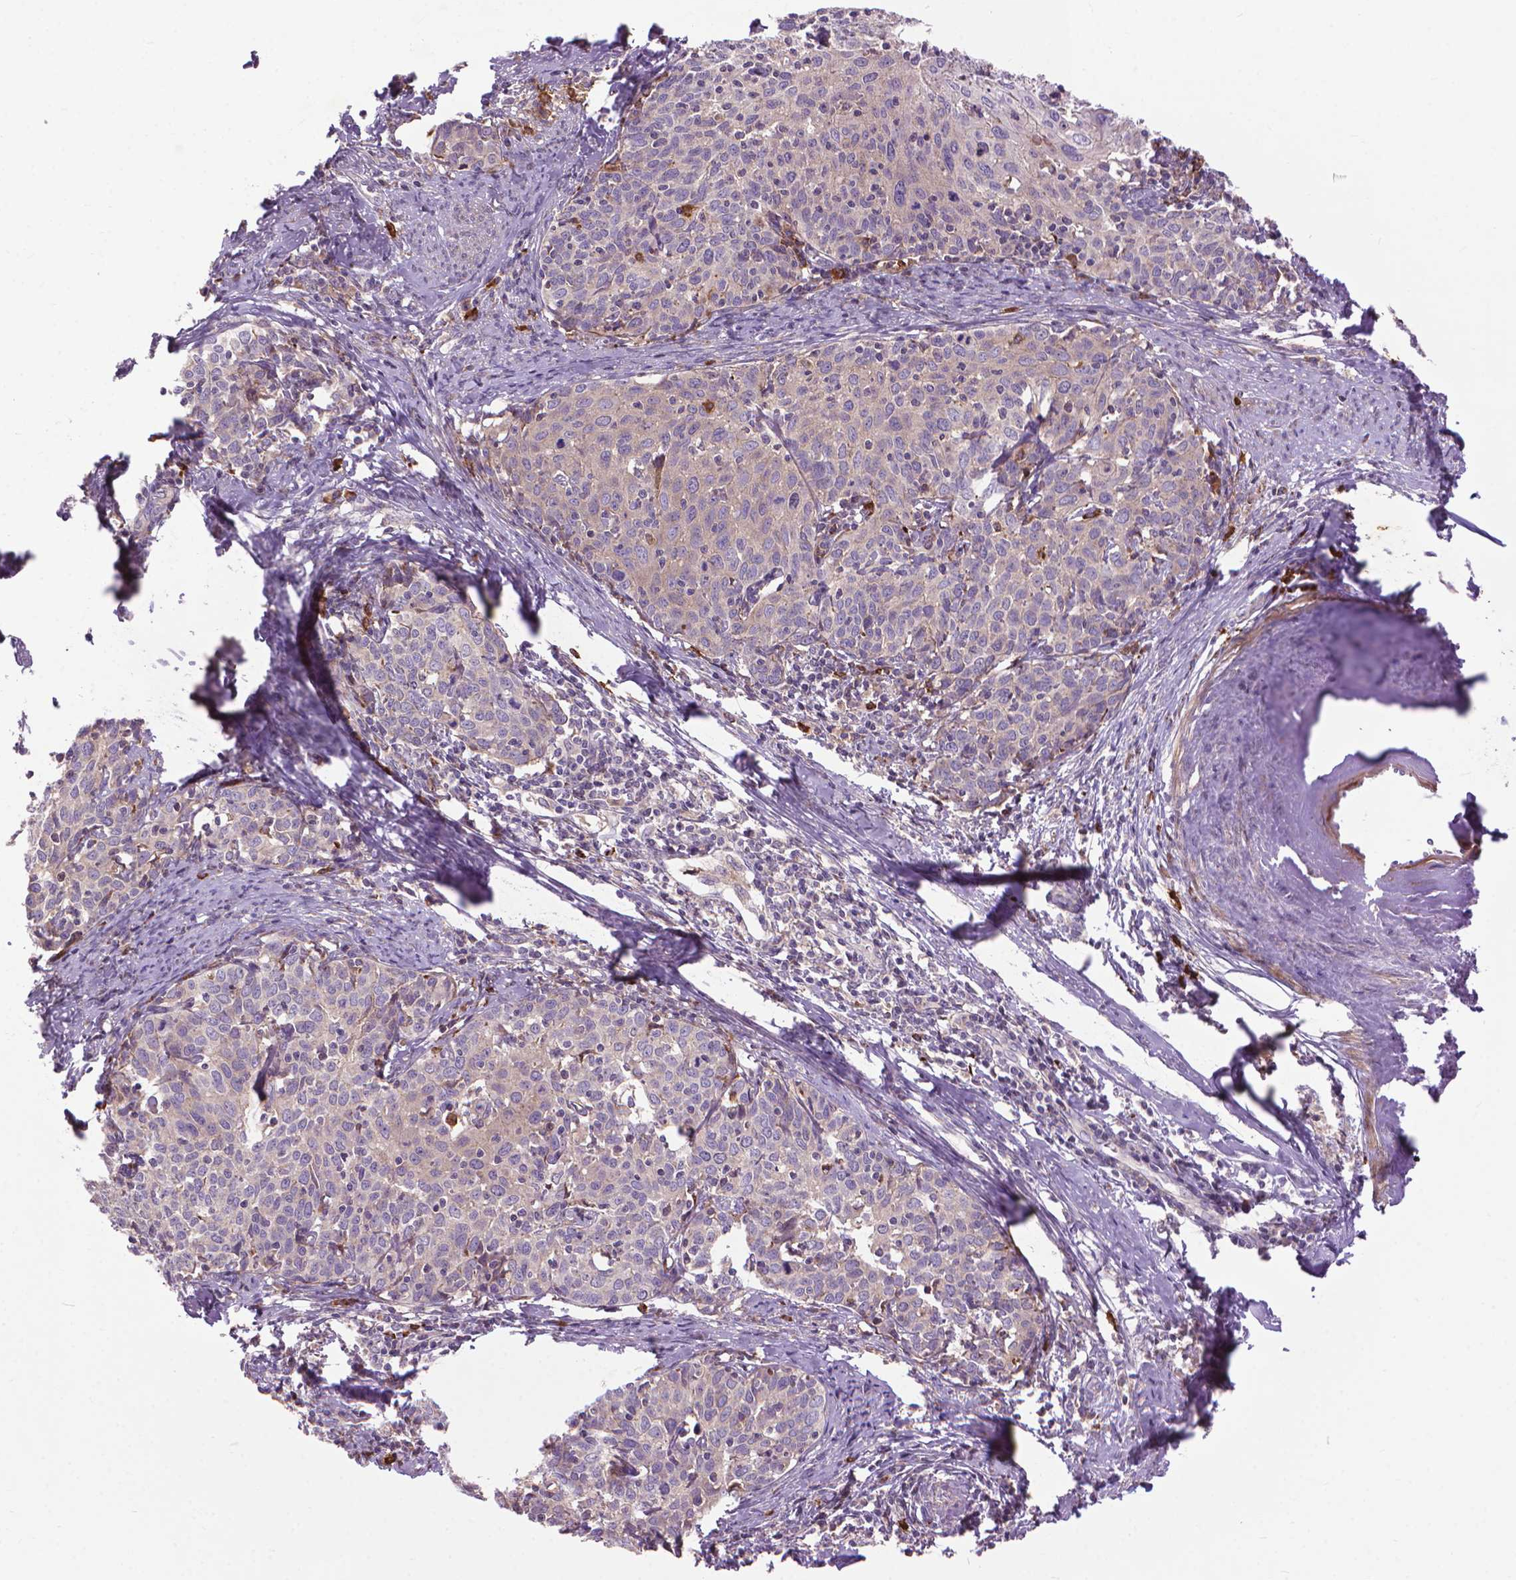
{"staining": {"intensity": "negative", "quantity": "none", "location": "none"}, "tissue": "cervical cancer", "cell_type": "Tumor cells", "image_type": "cancer", "snomed": [{"axis": "morphology", "description": "Squamous cell carcinoma, NOS"}, {"axis": "topography", "description": "Cervix"}], "caption": "An immunohistochemistry (IHC) micrograph of cervical cancer (squamous cell carcinoma) is shown. There is no staining in tumor cells of cervical cancer (squamous cell carcinoma).", "gene": "MYH14", "patient": {"sex": "female", "age": 62}}